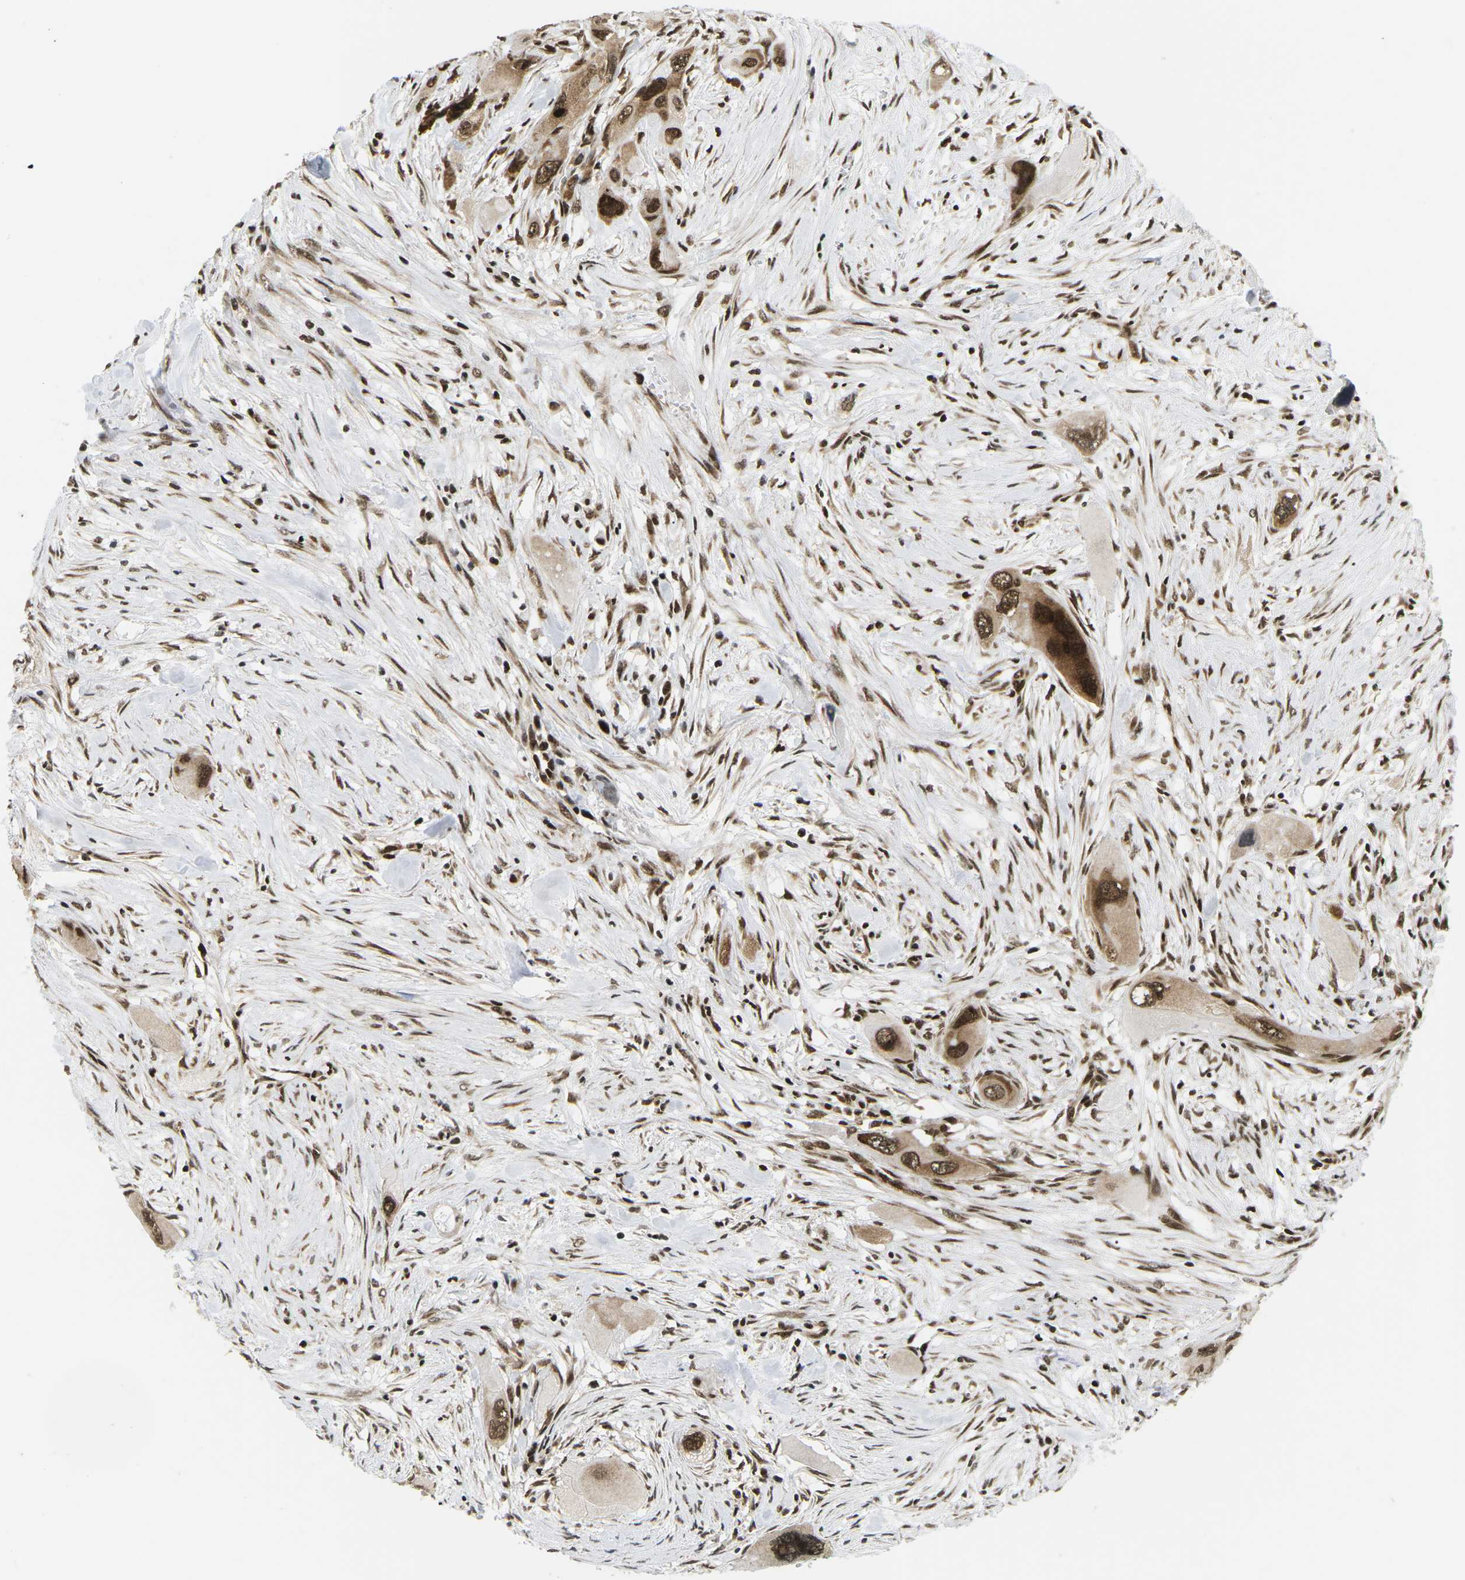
{"staining": {"intensity": "strong", "quantity": ">75%", "location": "cytoplasmic/membranous,nuclear"}, "tissue": "pancreatic cancer", "cell_type": "Tumor cells", "image_type": "cancer", "snomed": [{"axis": "morphology", "description": "Adenocarcinoma, NOS"}, {"axis": "topography", "description": "Pancreas"}], "caption": "The micrograph reveals immunohistochemical staining of pancreatic adenocarcinoma. There is strong cytoplasmic/membranous and nuclear positivity is present in approximately >75% of tumor cells.", "gene": "CELF1", "patient": {"sex": "male", "age": 73}}